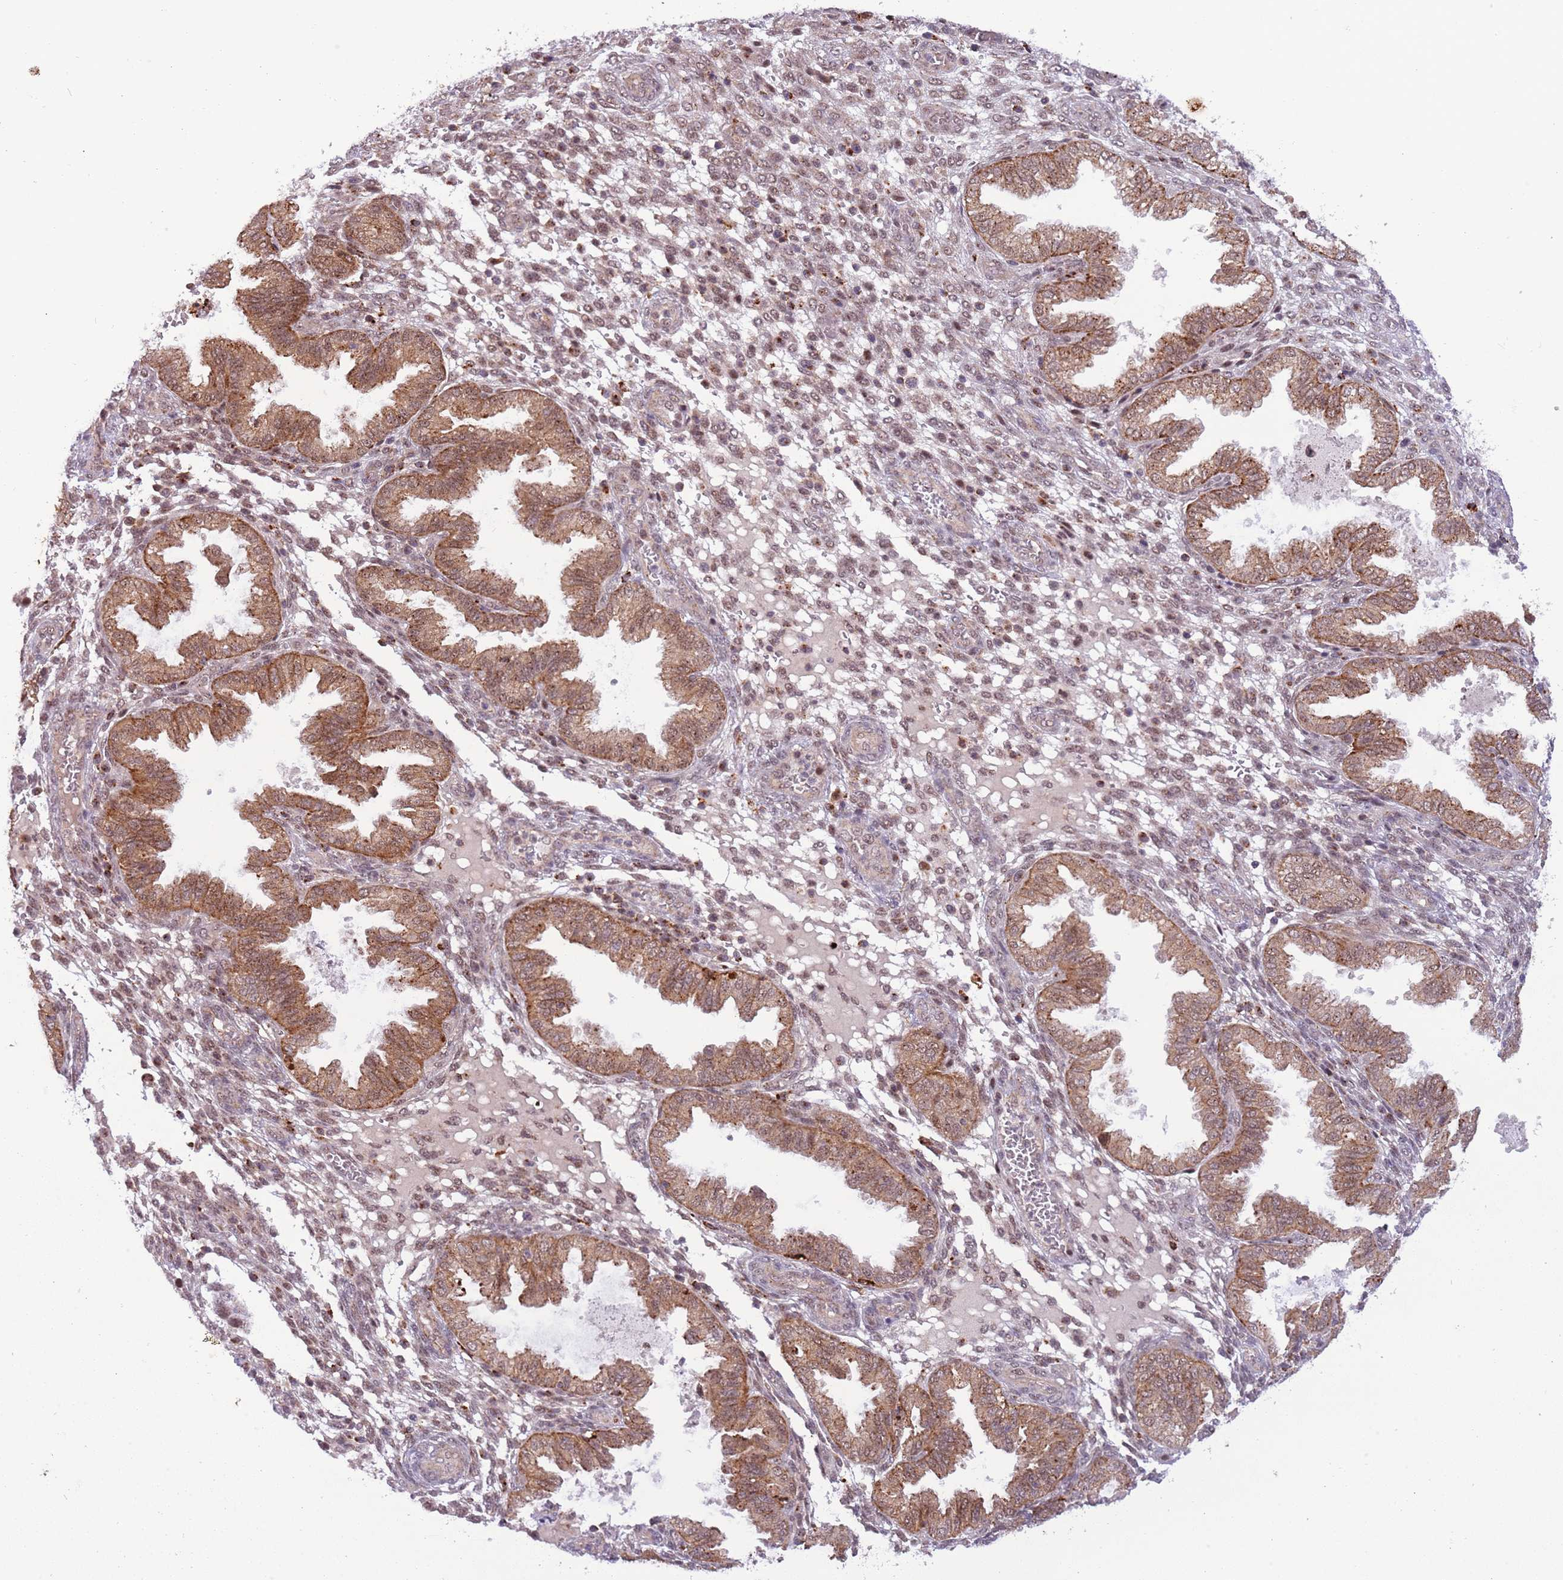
{"staining": {"intensity": "weak", "quantity": "25%-75%", "location": "nuclear"}, "tissue": "endometrium", "cell_type": "Cells in endometrial stroma", "image_type": "normal", "snomed": [{"axis": "morphology", "description": "Normal tissue, NOS"}, {"axis": "topography", "description": "Endometrium"}], "caption": "DAB (3,3'-diaminobenzidine) immunohistochemical staining of normal human endometrium exhibits weak nuclear protein positivity in about 25%-75% of cells in endometrial stroma. (Brightfield microscopy of DAB IHC at high magnification).", "gene": "TRIM27", "patient": {"sex": "female", "age": 33}}